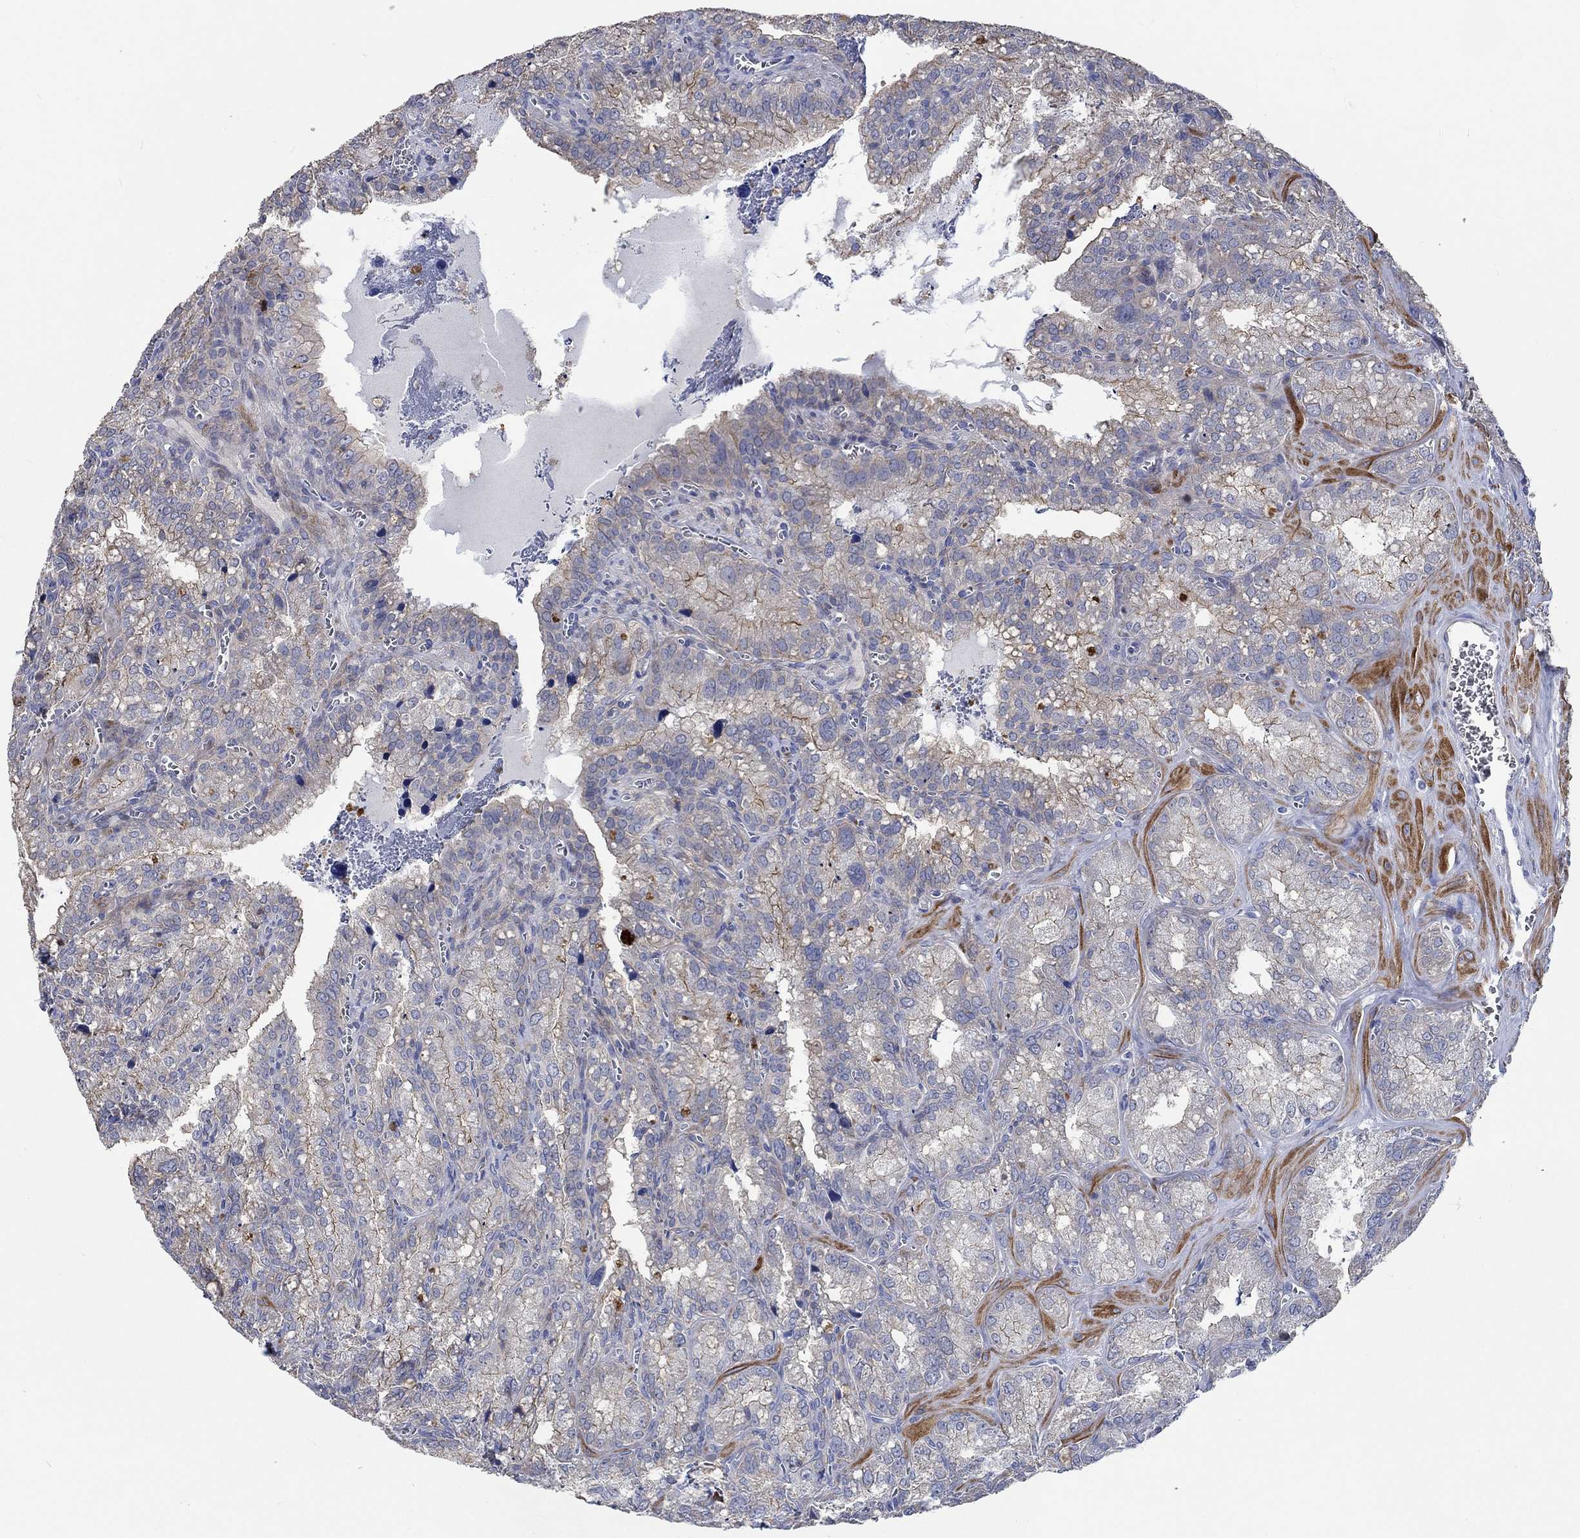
{"staining": {"intensity": "strong", "quantity": "<25%", "location": "cytoplasmic/membranous"}, "tissue": "seminal vesicle", "cell_type": "Glandular cells", "image_type": "normal", "snomed": [{"axis": "morphology", "description": "Normal tissue, NOS"}, {"axis": "topography", "description": "Seminal veicle"}], "caption": "Protein staining exhibits strong cytoplasmic/membranous expression in approximately <25% of glandular cells in normal seminal vesicle.", "gene": "TNFAIP8L3", "patient": {"sex": "male", "age": 57}}